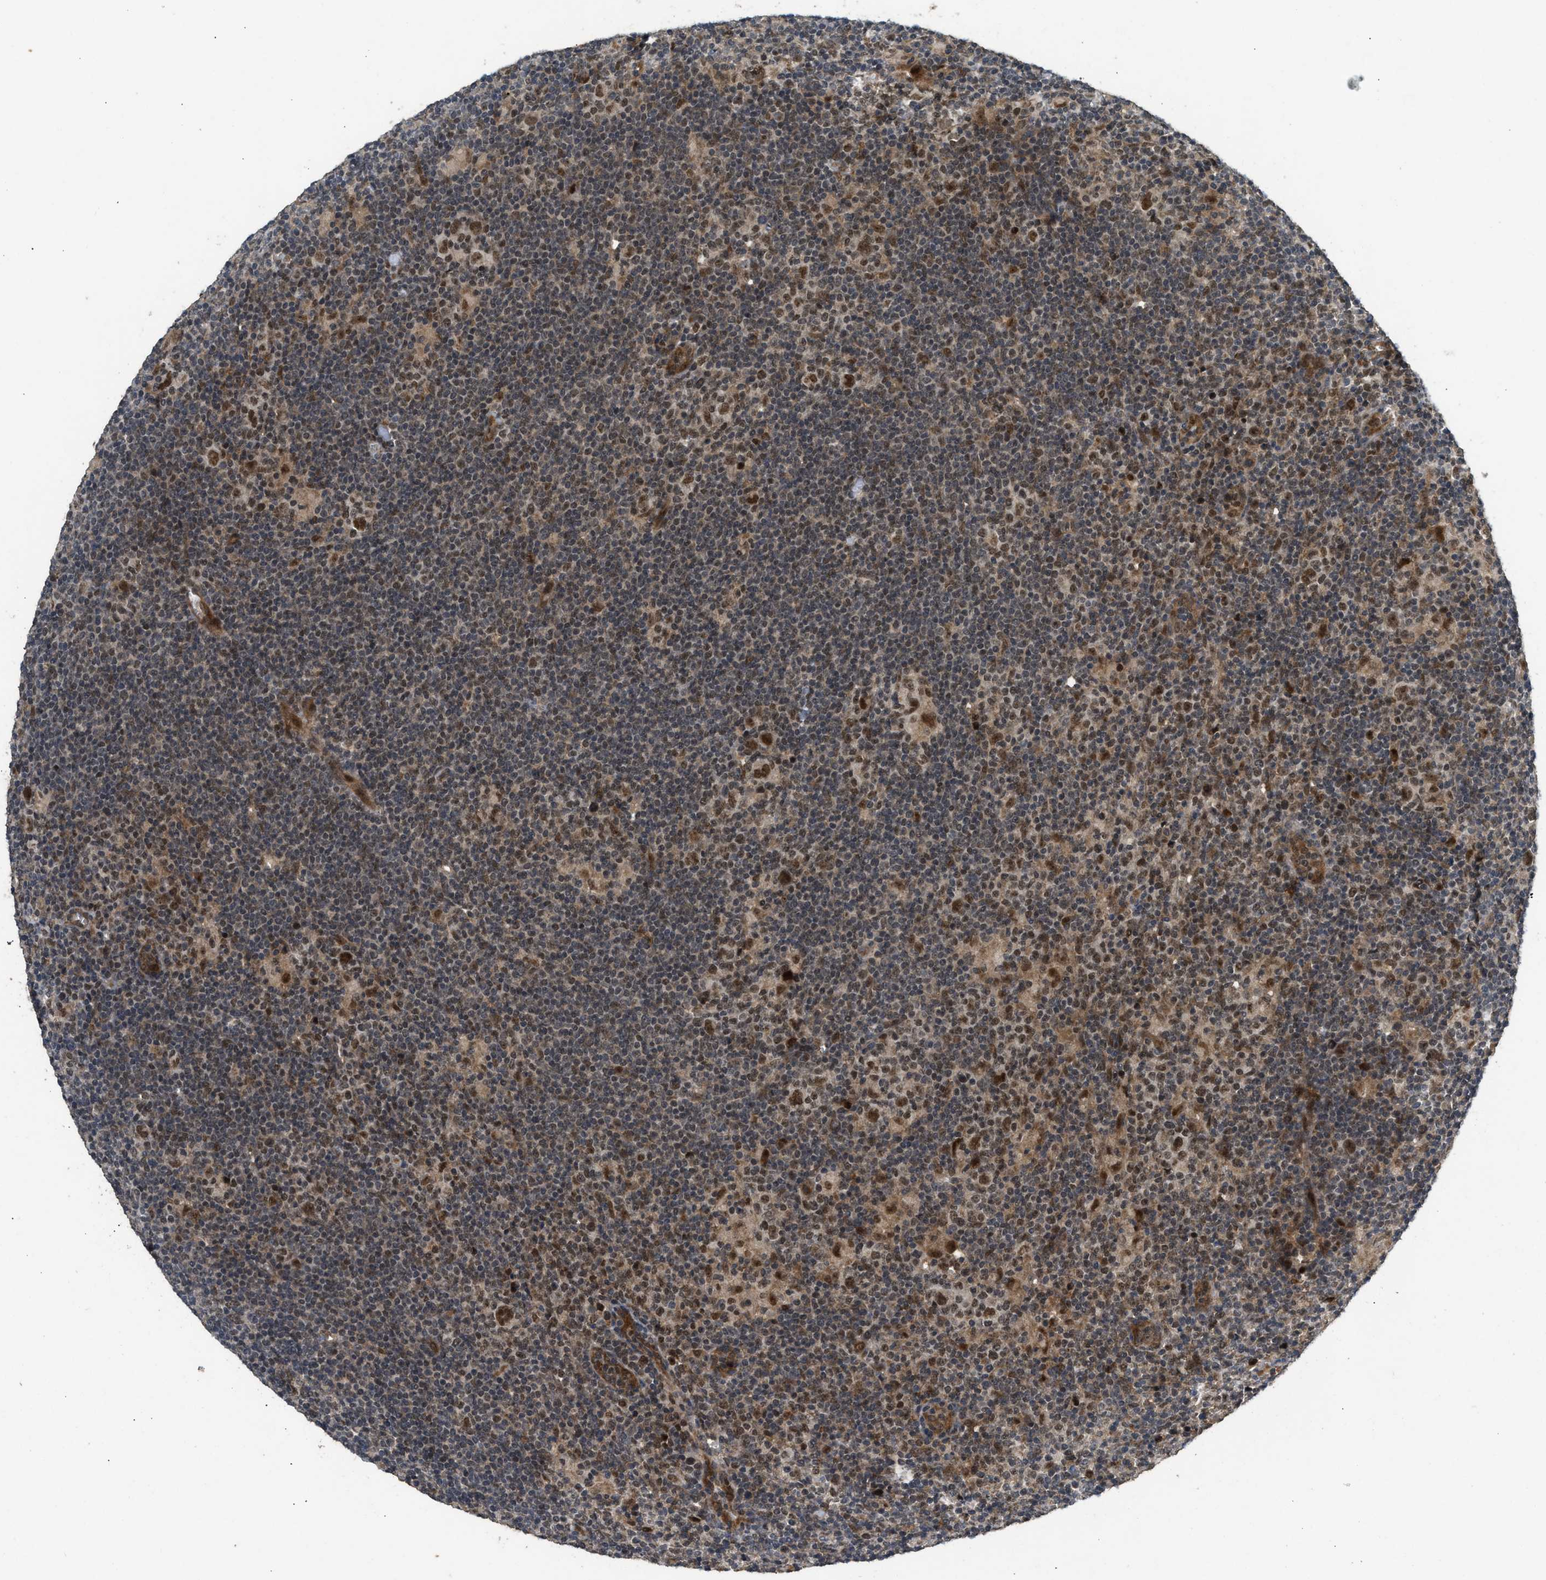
{"staining": {"intensity": "strong", "quantity": ">75%", "location": "nuclear"}, "tissue": "lymphoma", "cell_type": "Tumor cells", "image_type": "cancer", "snomed": [{"axis": "morphology", "description": "Hodgkin's disease, NOS"}, {"axis": "topography", "description": "Lymph node"}], "caption": "Brown immunohistochemical staining in human lymphoma exhibits strong nuclear positivity in about >75% of tumor cells. Immunohistochemistry stains the protein of interest in brown and the nuclei are stained blue.", "gene": "GET1", "patient": {"sex": "female", "age": 57}}